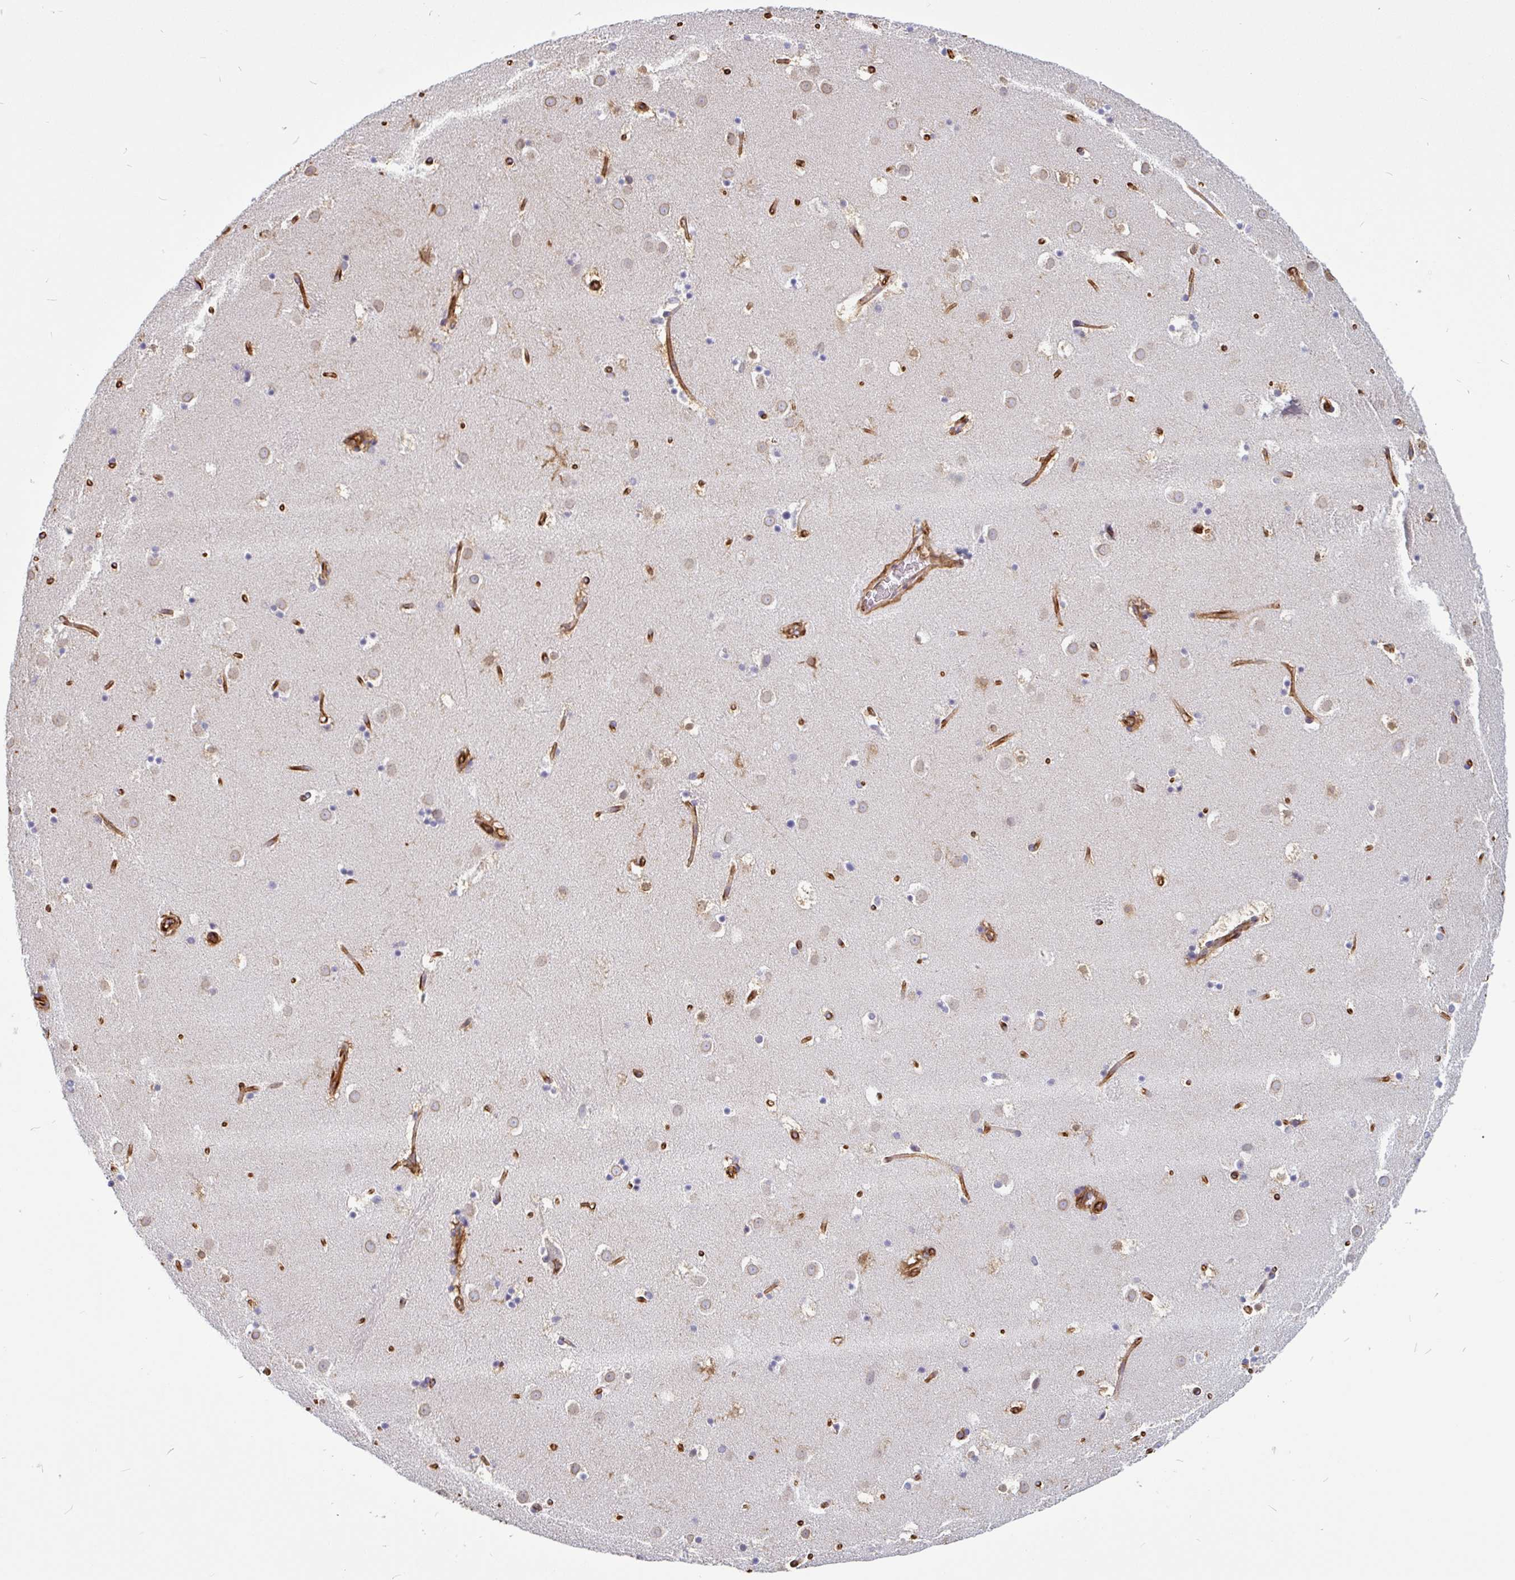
{"staining": {"intensity": "moderate", "quantity": "<25%", "location": "cytoplasmic/membranous,nuclear"}, "tissue": "caudate", "cell_type": "Glial cells", "image_type": "normal", "snomed": [{"axis": "morphology", "description": "Normal tissue, NOS"}, {"axis": "topography", "description": "Lateral ventricle wall"}], "caption": "Moderate cytoplasmic/membranous,nuclear expression for a protein is seen in about <25% of glial cells of benign caudate using immunohistochemistry (IHC).", "gene": "PPFIA1", "patient": {"sex": "male", "age": 37}}